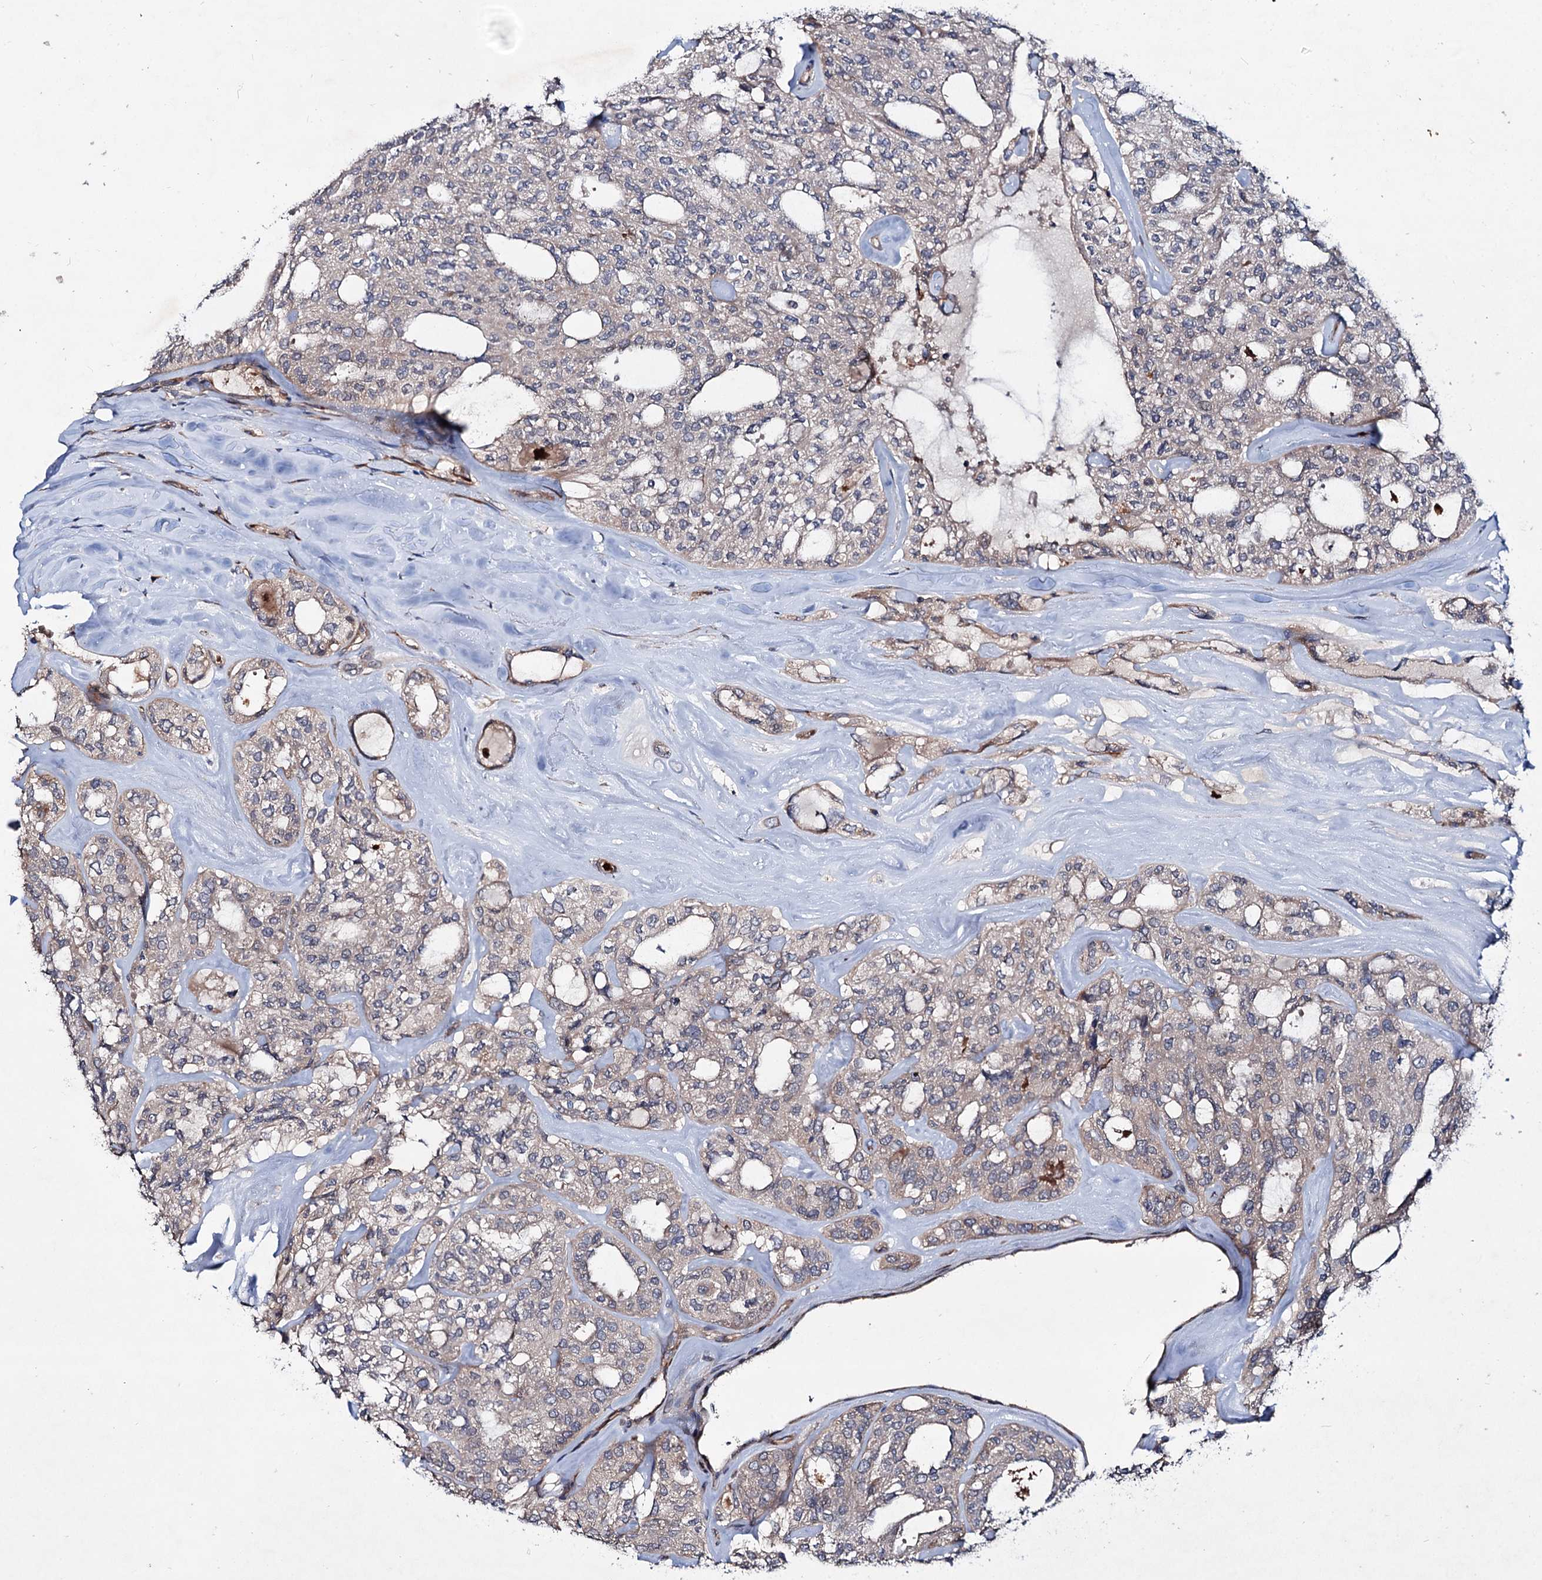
{"staining": {"intensity": "negative", "quantity": "none", "location": "none"}, "tissue": "thyroid cancer", "cell_type": "Tumor cells", "image_type": "cancer", "snomed": [{"axis": "morphology", "description": "Follicular adenoma carcinoma, NOS"}, {"axis": "topography", "description": "Thyroid gland"}], "caption": "The photomicrograph reveals no staining of tumor cells in thyroid cancer.", "gene": "PTDSS2", "patient": {"sex": "male", "age": 75}}